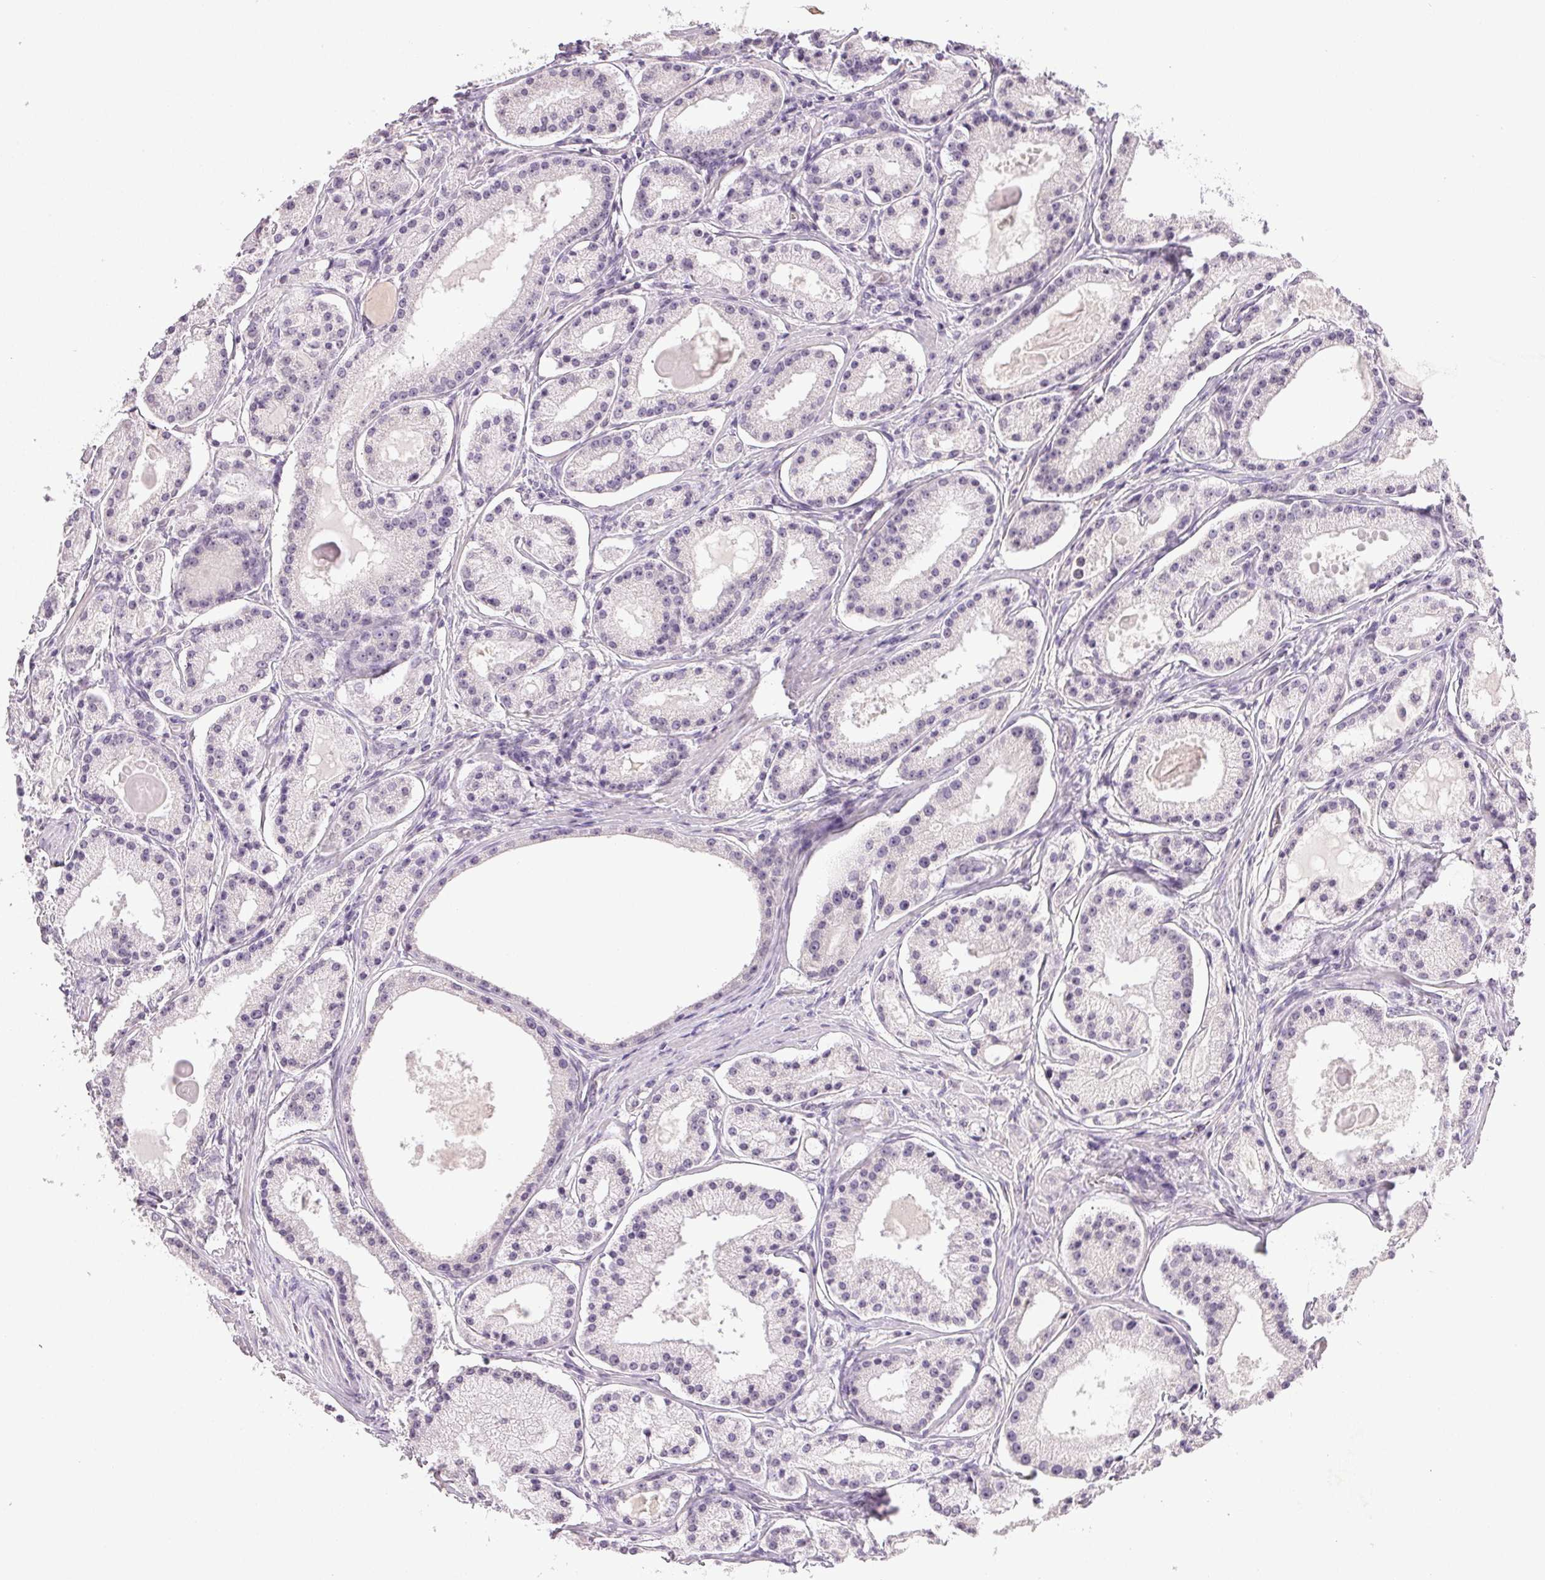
{"staining": {"intensity": "negative", "quantity": "none", "location": "none"}, "tissue": "prostate cancer", "cell_type": "Tumor cells", "image_type": "cancer", "snomed": [{"axis": "morphology", "description": "Adenocarcinoma, Low grade"}, {"axis": "topography", "description": "Prostate"}], "caption": "Tumor cells show no significant expression in prostate cancer.", "gene": "PLCB1", "patient": {"sex": "male", "age": 57}}